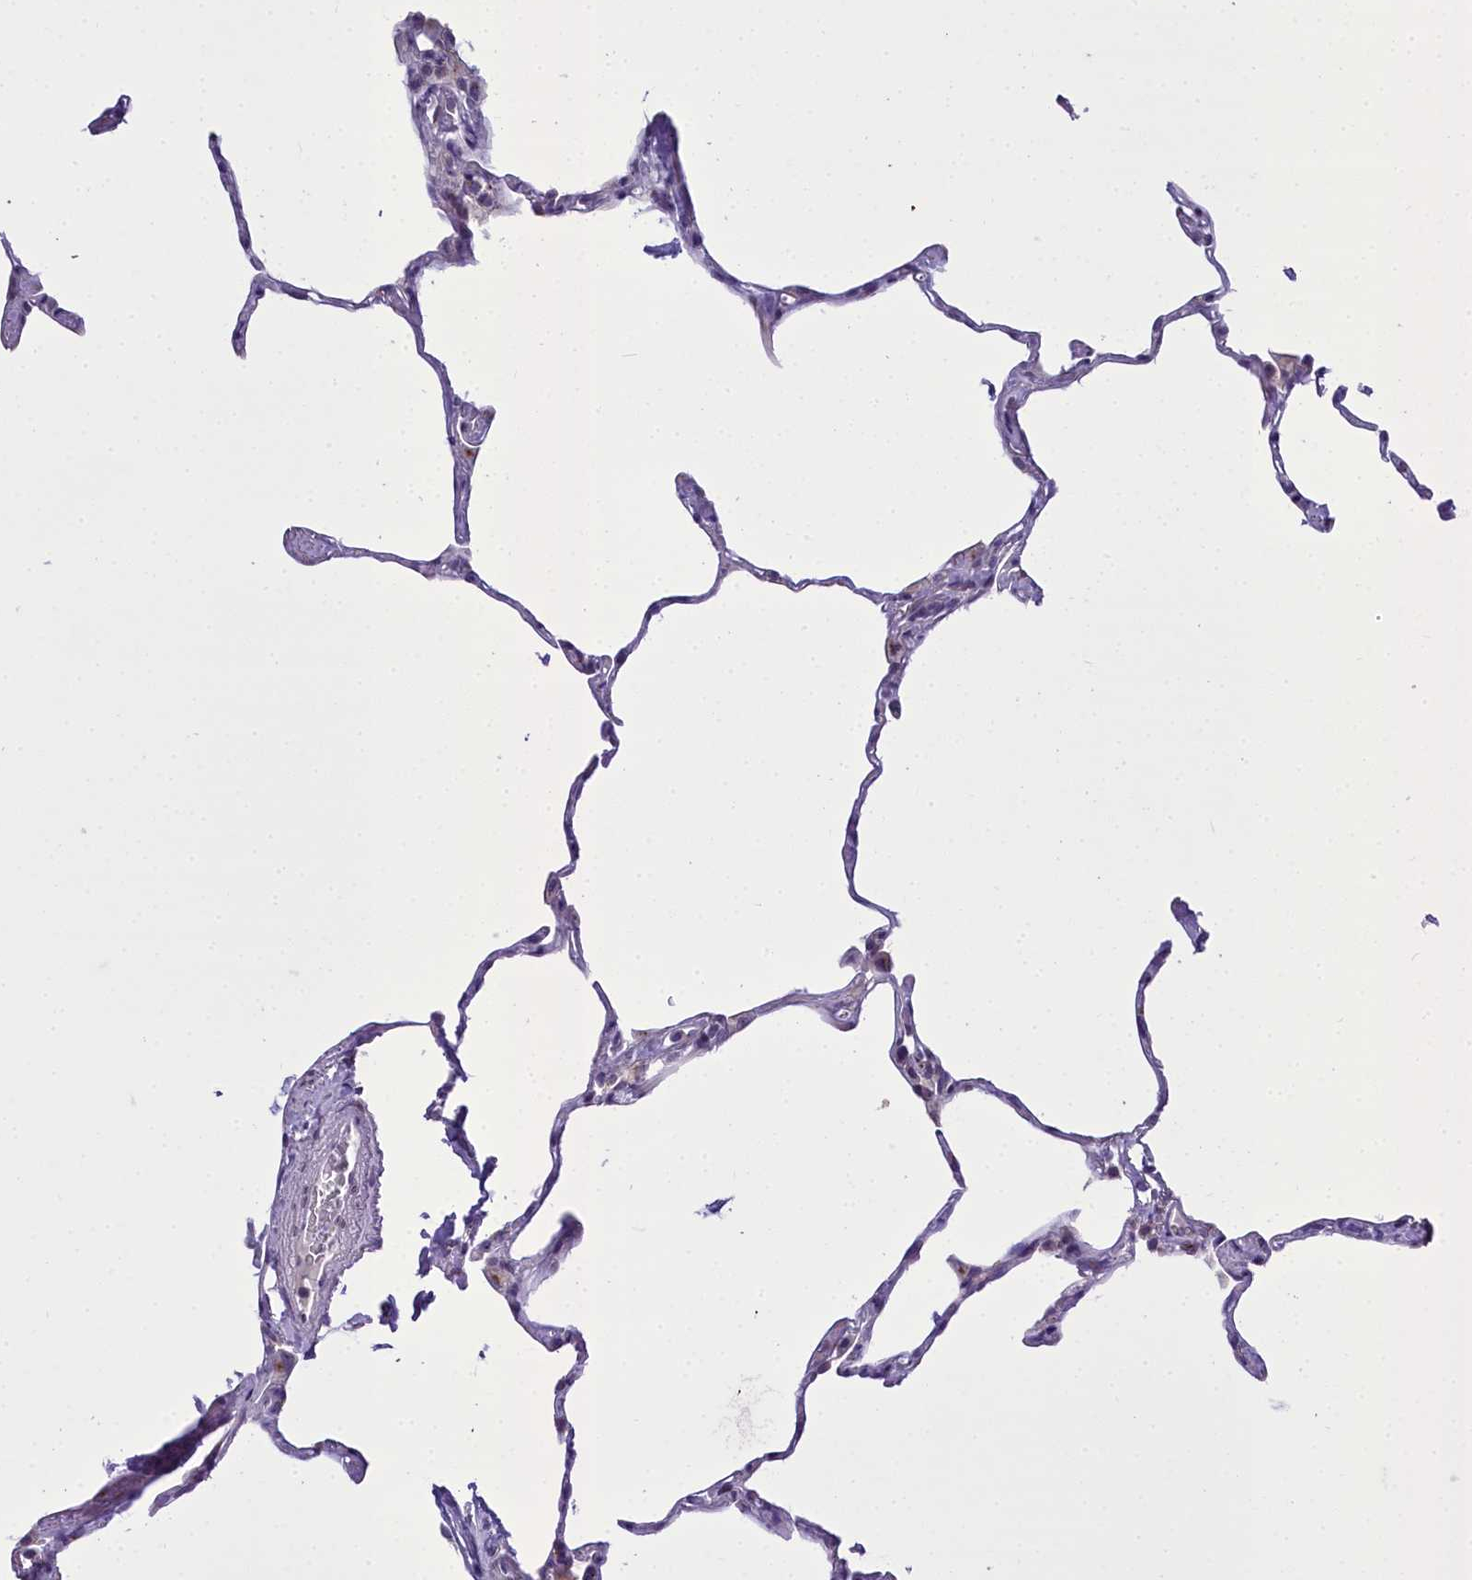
{"staining": {"intensity": "negative", "quantity": "none", "location": "none"}, "tissue": "lung", "cell_type": "Alveolar cells", "image_type": "normal", "snomed": [{"axis": "morphology", "description": "Normal tissue, NOS"}, {"axis": "topography", "description": "Lung"}], "caption": "This is a photomicrograph of immunohistochemistry staining of benign lung, which shows no expression in alveolar cells.", "gene": "B9D2", "patient": {"sex": "male", "age": 65}}